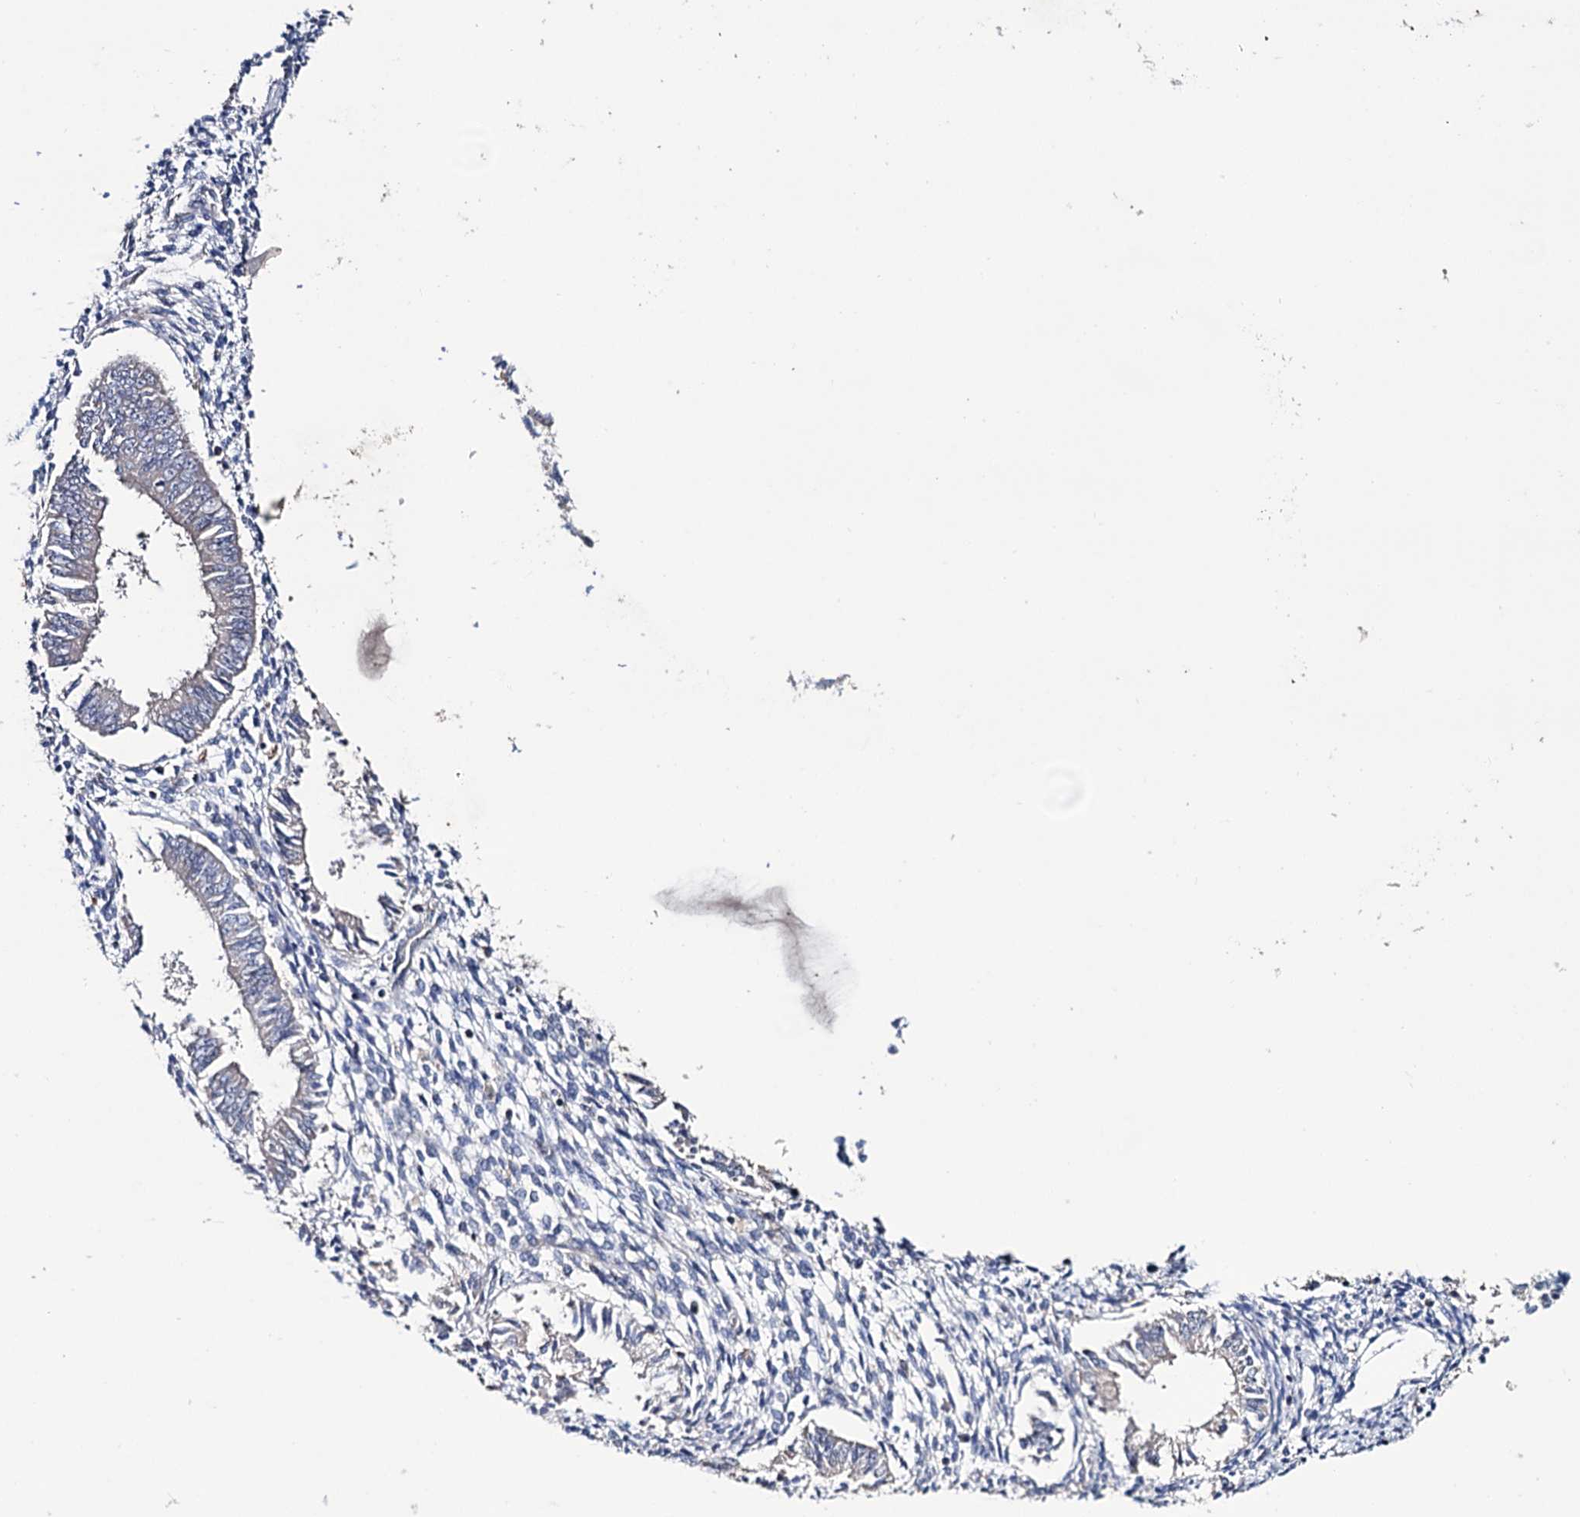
{"staining": {"intensity": "negative", "quantity": "none", "location": "none"}, "tissue": "endometrium", "cell_type": "Cells in endometrial stroma", "image_type": "normal", "snomed": [{"axis": "morphology", "description": "Normal tissue, NOS"}, {"axis": "topography", "description": "Uterus"}, {"axis": "topography", "description": "Endometrium"}], "caption": "The image shows no significant staining in cells in endometrial stroma of endometrium.", "gene": "EPB41L5", "patient": {"sex": "female", "age": 48}}